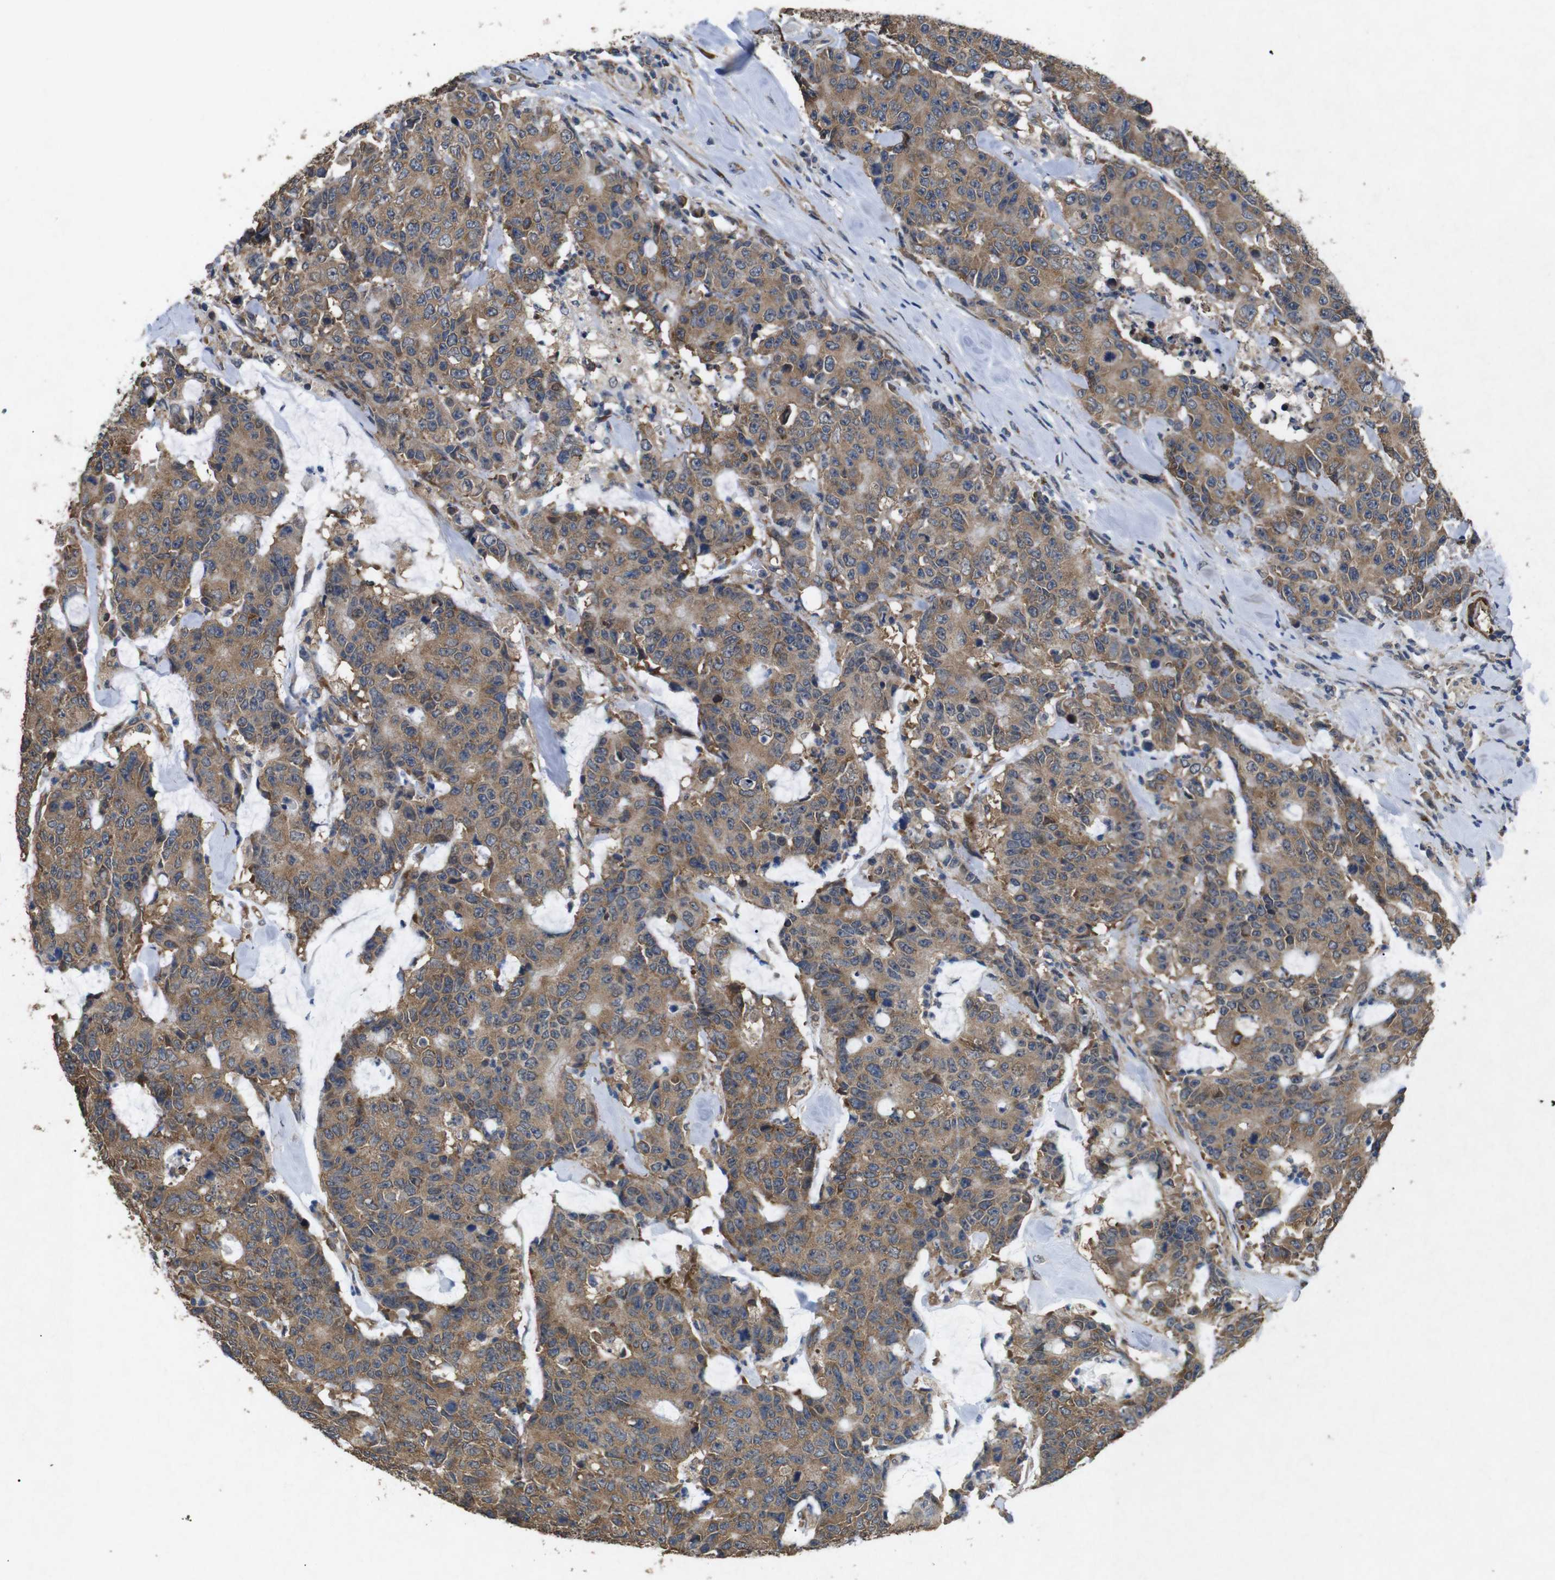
{"staining": {"intensity": "moderate", "quantity": ">75%", "location": "cytoplasmic/membranous"}, "tissue": "colorectal cancer", "cell_type": "Tumor cells", "image_type": "cancer", "snomed": [{"axis": "morphology", "description": "Adenocarcinoma, NOS"}, {"axis": "topography", "description": "Colon"}], "caption": "Immunohistochemistry (IHC) staining of colorectal cancer, which shows medium levels of moderate cytoplasmic/membranous positivity in about >75% of tumor cells indicating moderate cytoplasmic/membranous protein expression. The staining was performed using DAB (brown) for protein detection and nuclei were counterstained in hematoxylin (blue).", "gene": "BNIP3", "patient": {"sex": "female", "age": 86}}